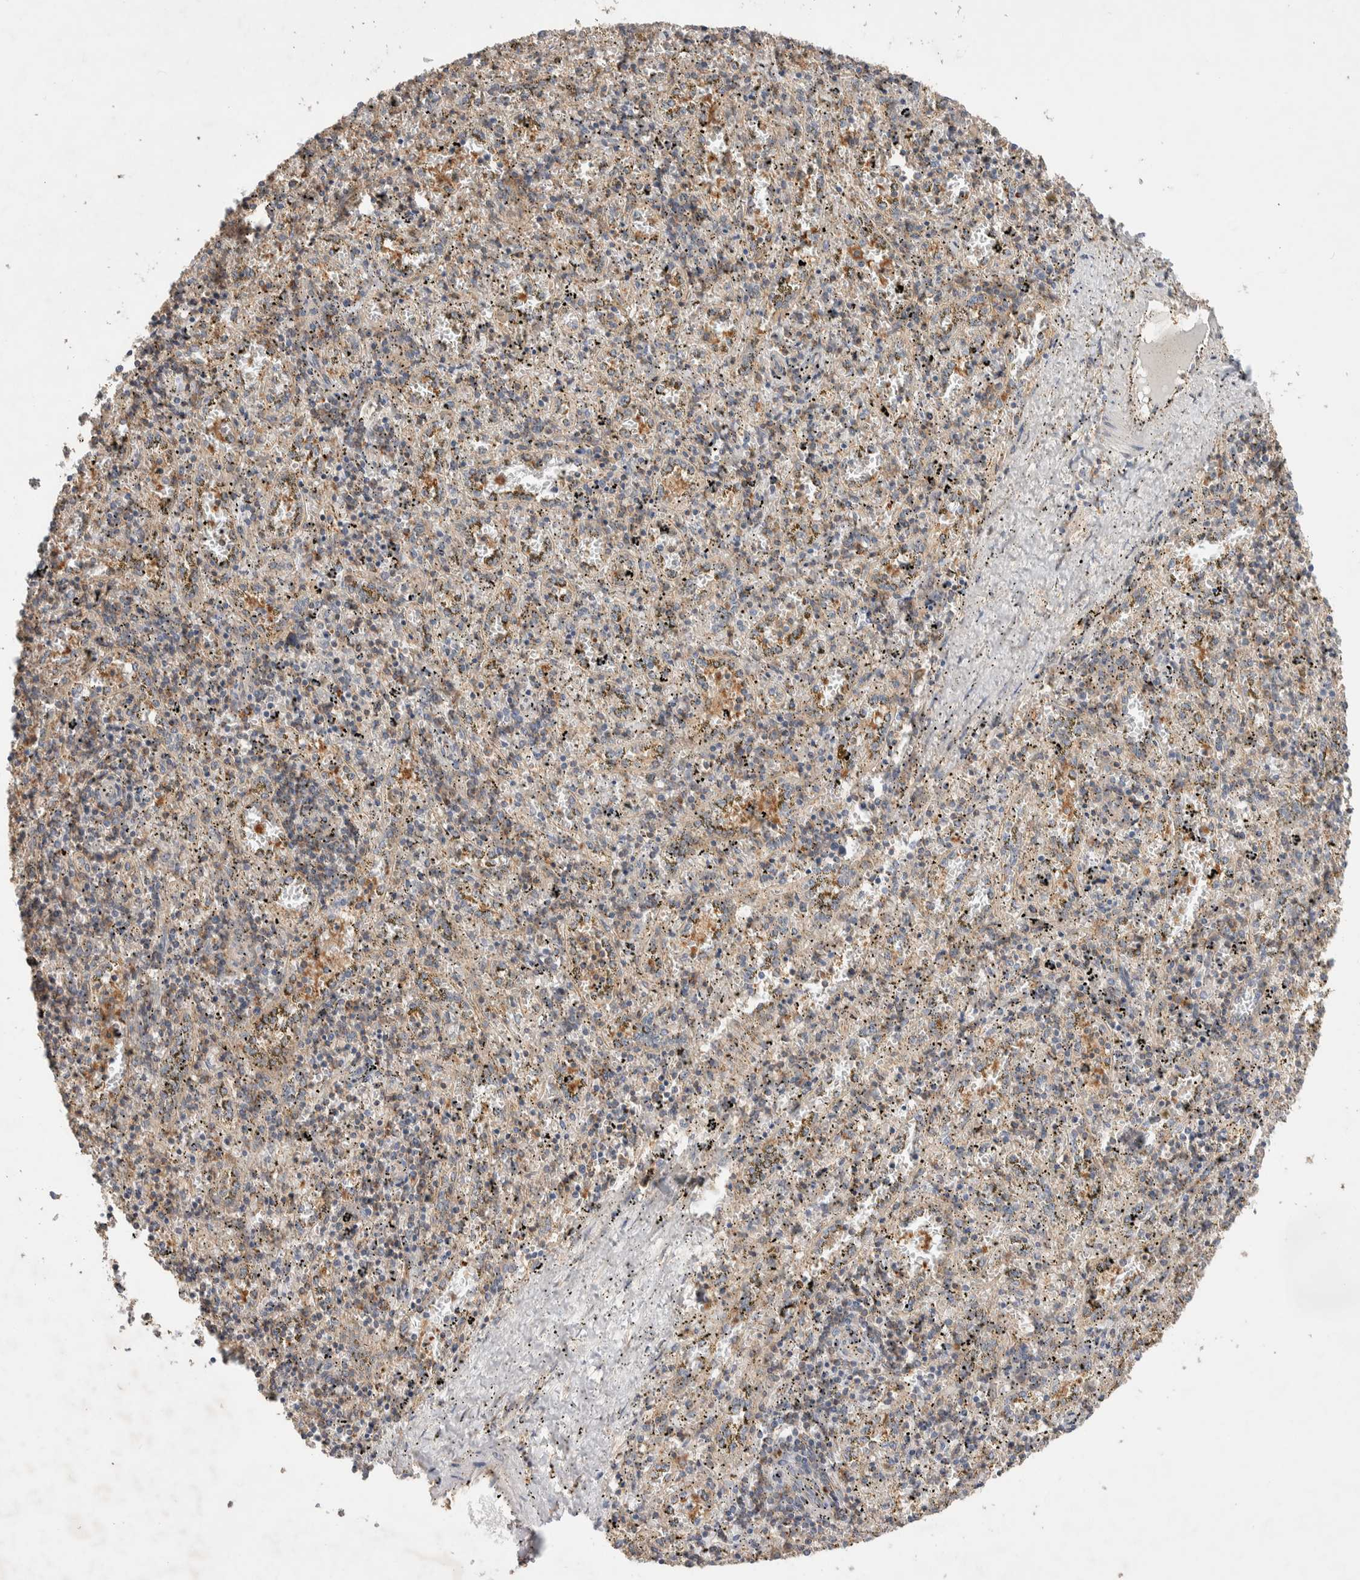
{"staining": {"intensity": "moderate", "quantity": "25%-75%", "location": "cytoplasmic/membranous"}, "tissue": "spleen", "cell_type": "Cells in red pulp", "image_type": "normal", "snomed": [{"axis": "morphology", "description": "Normal tissue, NOS"}, {"axis": "topography", "description": "Spleen"}], "caption": "High-power microscopy captured an immunohistochemistry (IHC) photomicrograph of unremarkable spleen, revealing moderate cytoplasmic/membranous expression in about 25%-75% of cells in red pulp. The staining is performed using DAB (3,3'-diaminobenzidine) brown chromogen to label protein expression. The nuclei are counter-stained blue using hematoxylin.", "gene": "DEPTOR", "patient": {"sex": "male", "age": 11}}